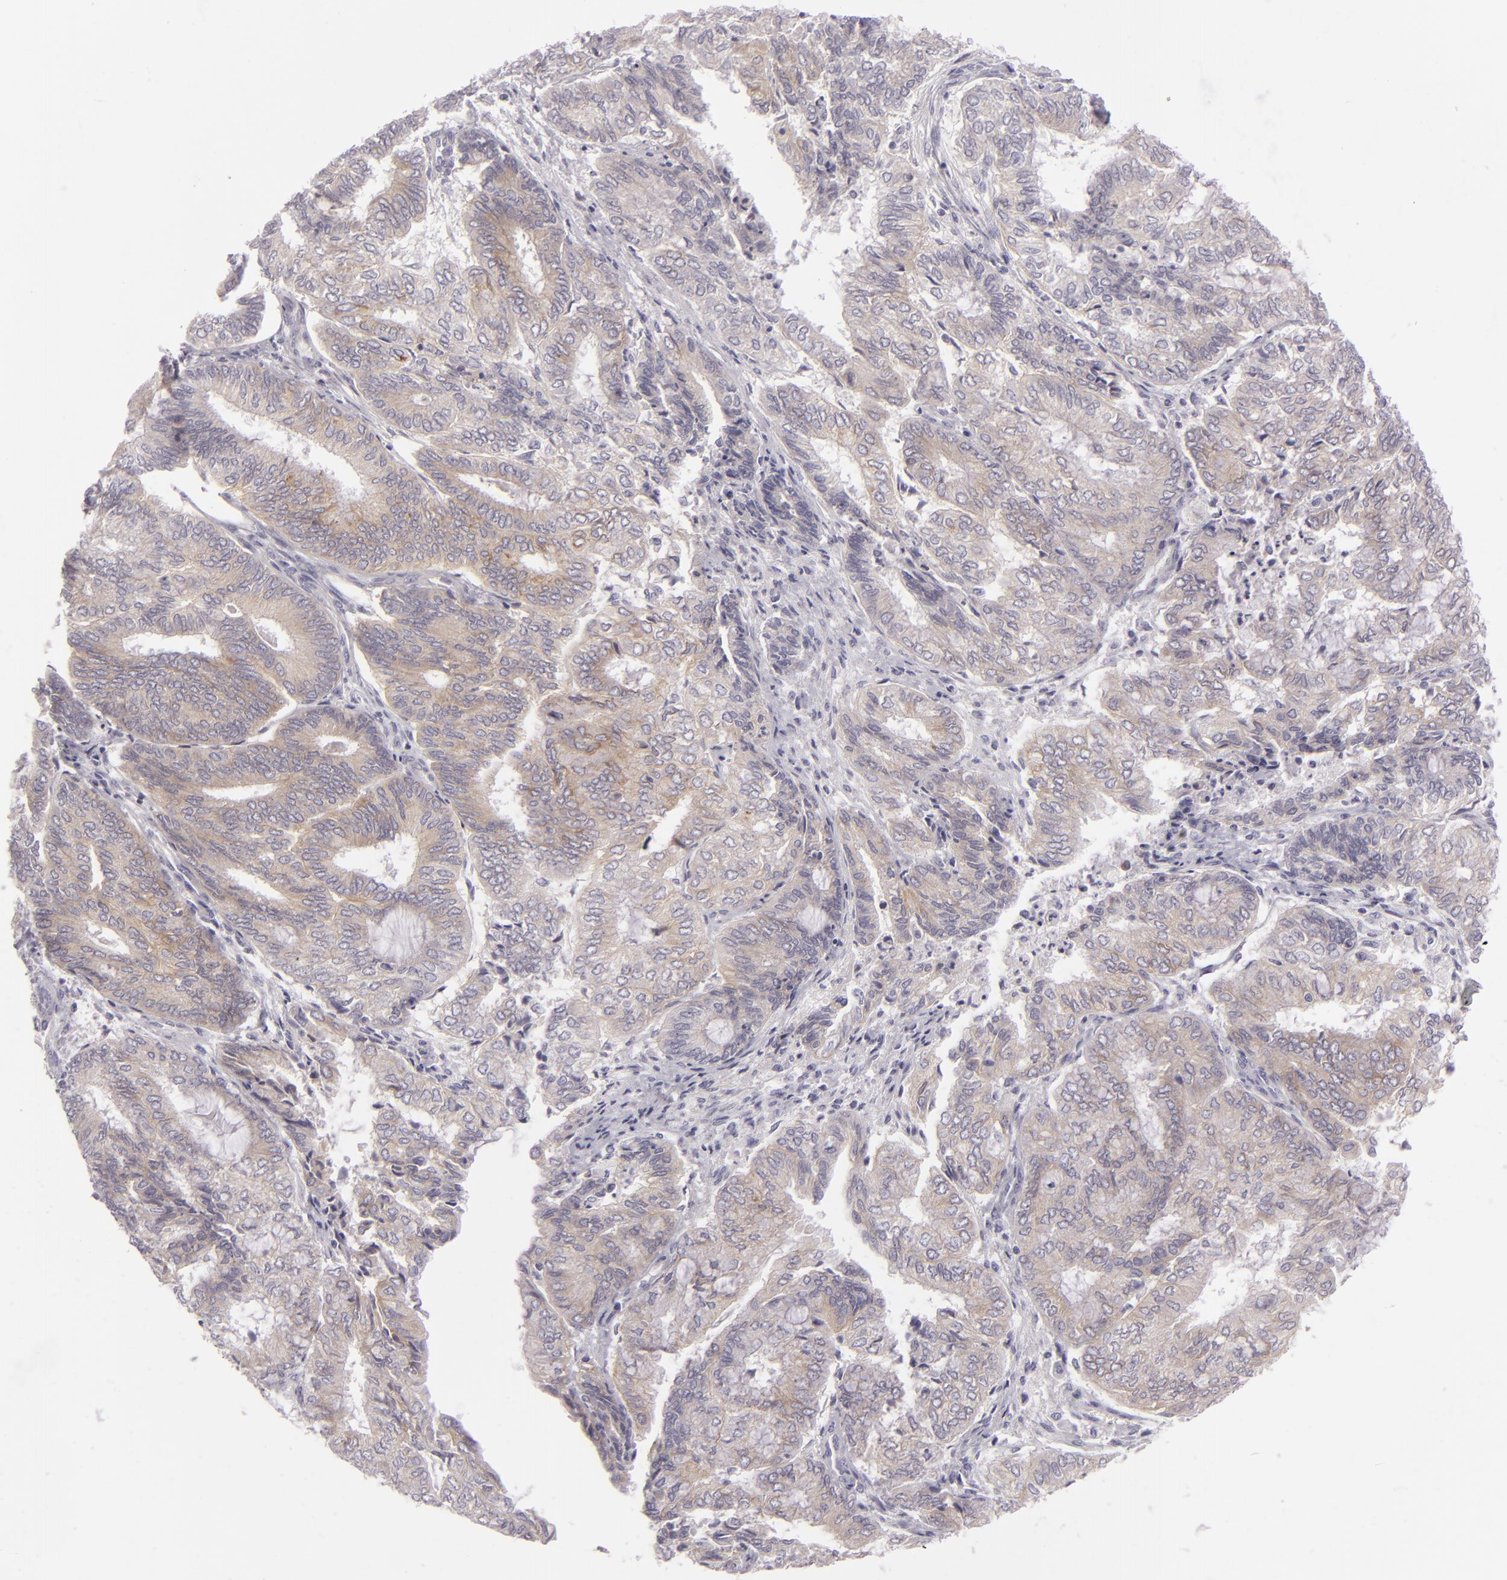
{"staining": {"intensity": "weak", "quantity": ">75%", "location": "cytoplasmic/membranous"}, "tissue": "endometrial cancer", "cell_type": "Tumor cells", "image_type": "cancer", "snomed": [{"axis": "morphology", "description": "Adenocarcinoma, NOS"}, {"axis": "topography", "description": "Endometrium"}], "caption": "This is an image of immunohistochemistry staining of endometrial cancer (adenocarcinoma), which shows weak positivity in the cytoplasmic/membranous of tumor cells.", "gene": "DLG4", "patient": {"sex": "female", "age": 59}}